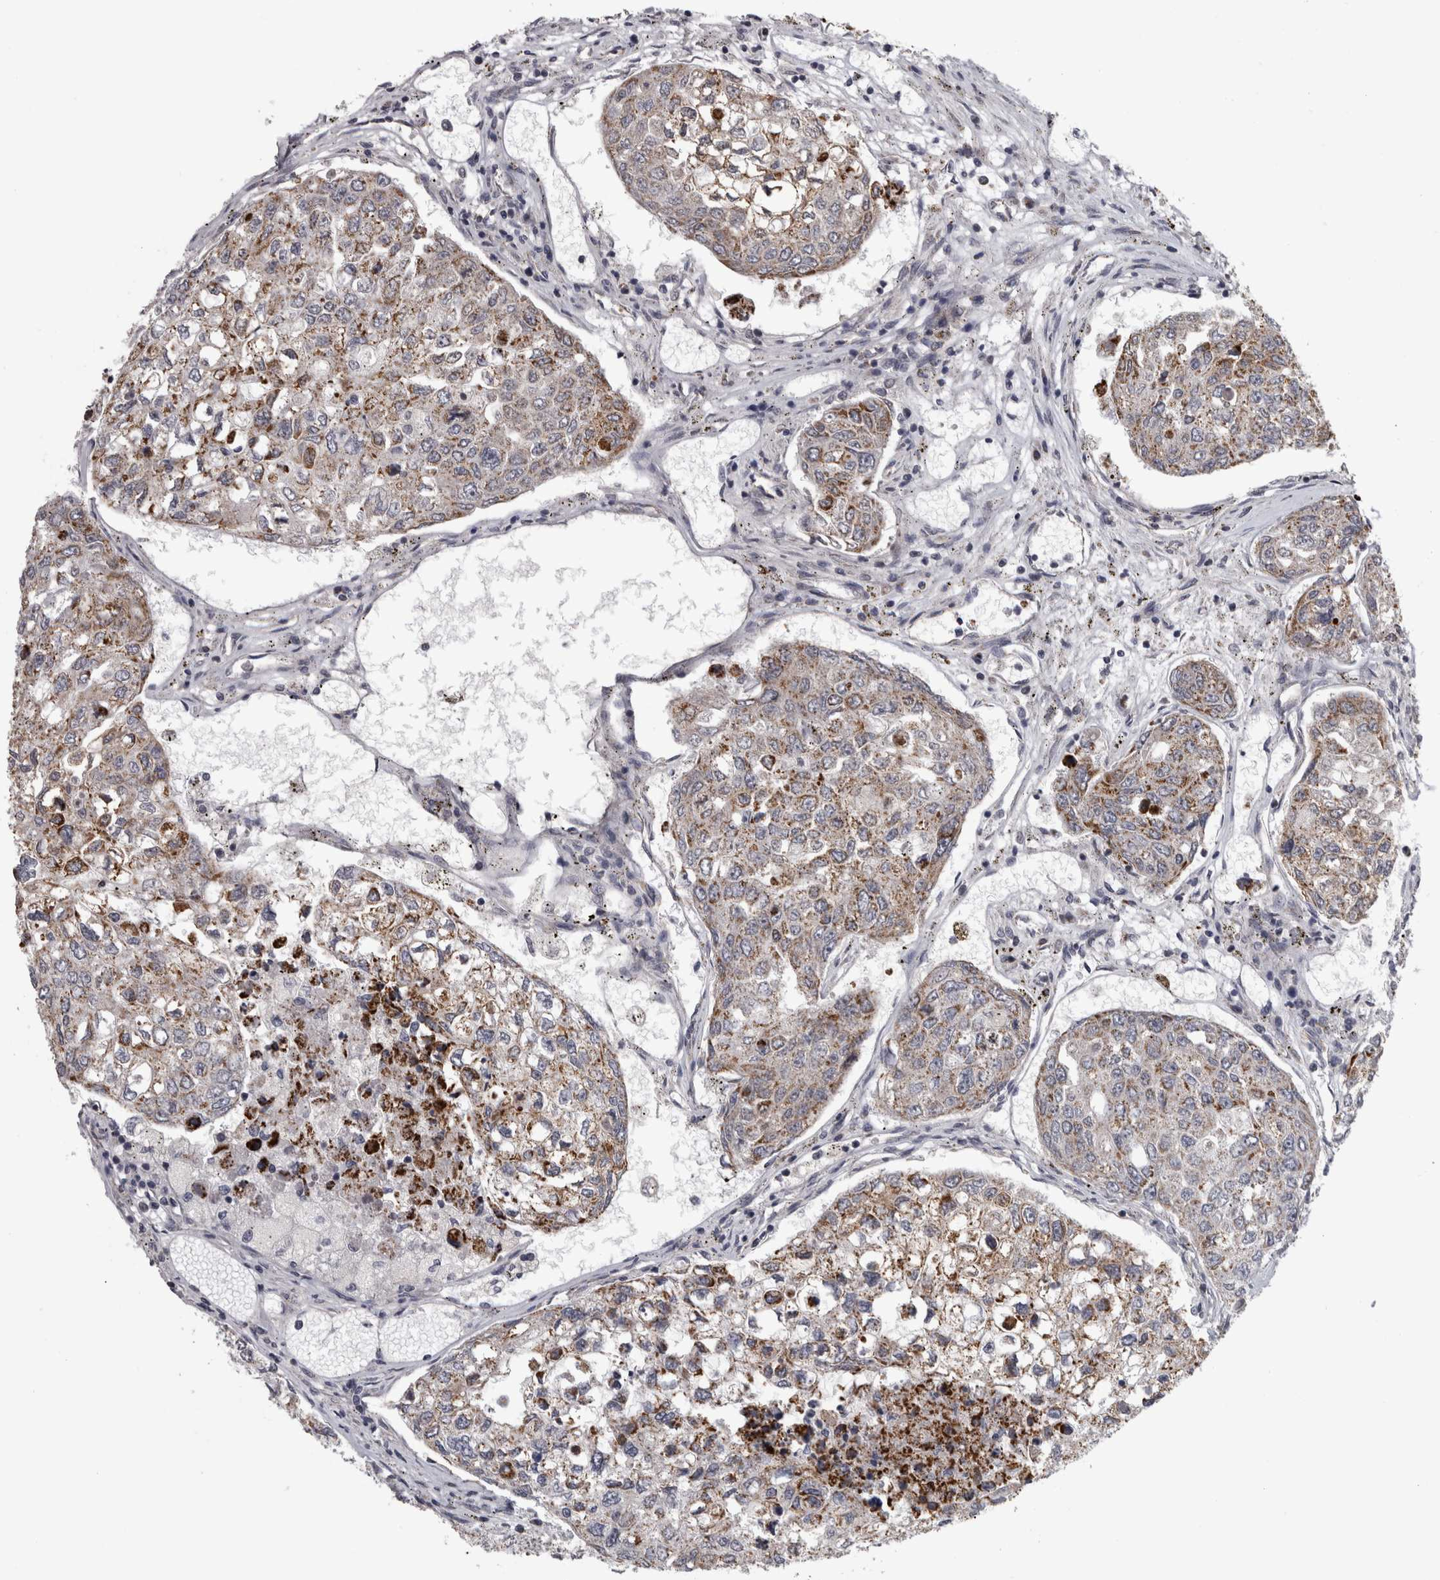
{"staining": {"intensity": "moderate", "quantity": ">75%", "location": "cytoplasmic/membranous"}, "tissue": "urothelial cancer", "cell_type": "Tumor cells", "image_type": "cancer", "snomed": [{"axis": "morphology", "description": "Urothelial carcinoma, High grade"}, {"axis": "topography", "description": "Lymph node"}, {"axis": "topography", "description": "Urinary bladder"}], "caption": "Protein staining displays moderate cytoplasmic/membranous expression in approximately >75% of tumor cells in high-grade urothelial carcinoma.", "gene": "DBT", "patient": {"sex": "male", "age": 51}}